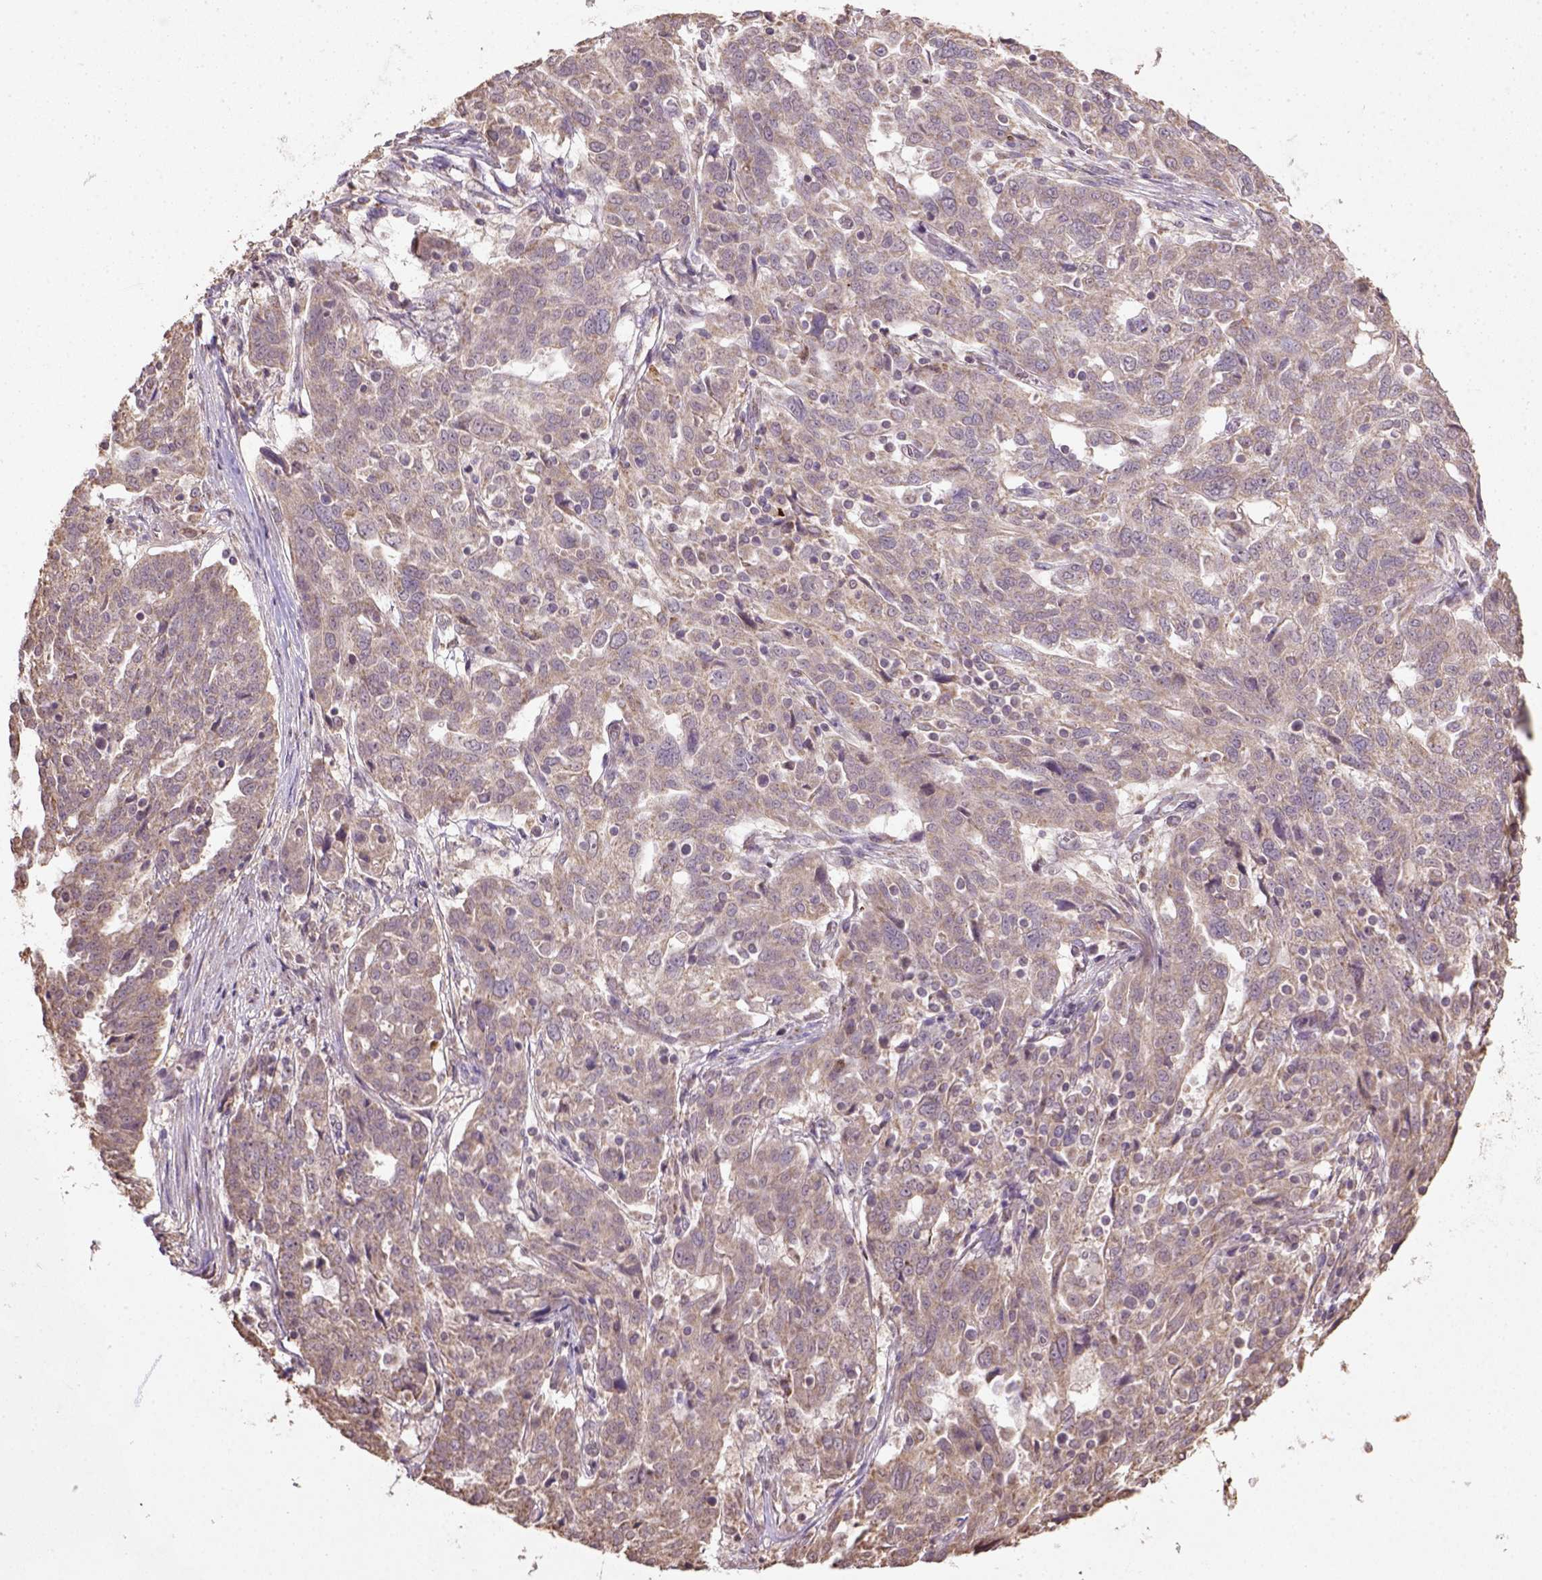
{"staining": {"intensity": "moderate", "quantity": "<25%", "location": "cytoplasmic/membranous"}, "tissue": "ovarian cancer", "cell_type": "Tumor cells", "image_type": "cancer", "snomed": [{"axis": "morphology", "description": "Cystadenocarcinoma, serous, NOS"}, {"axis": "topography", "description": "Ovary"}], "caption": "Immunohistochemistry micrograph of neoplastic tissue: ovarian serous cystadenocarcinoma stained using immunohistochemistry displays low levels of moderate protein expression localized specifically in the cytoplasmic/membranous of tumor cells, appearing as a cytoplasmic/membranous brown color.", "gene": "NUDT10", "patient": {"sex": "female", "age": 67}}